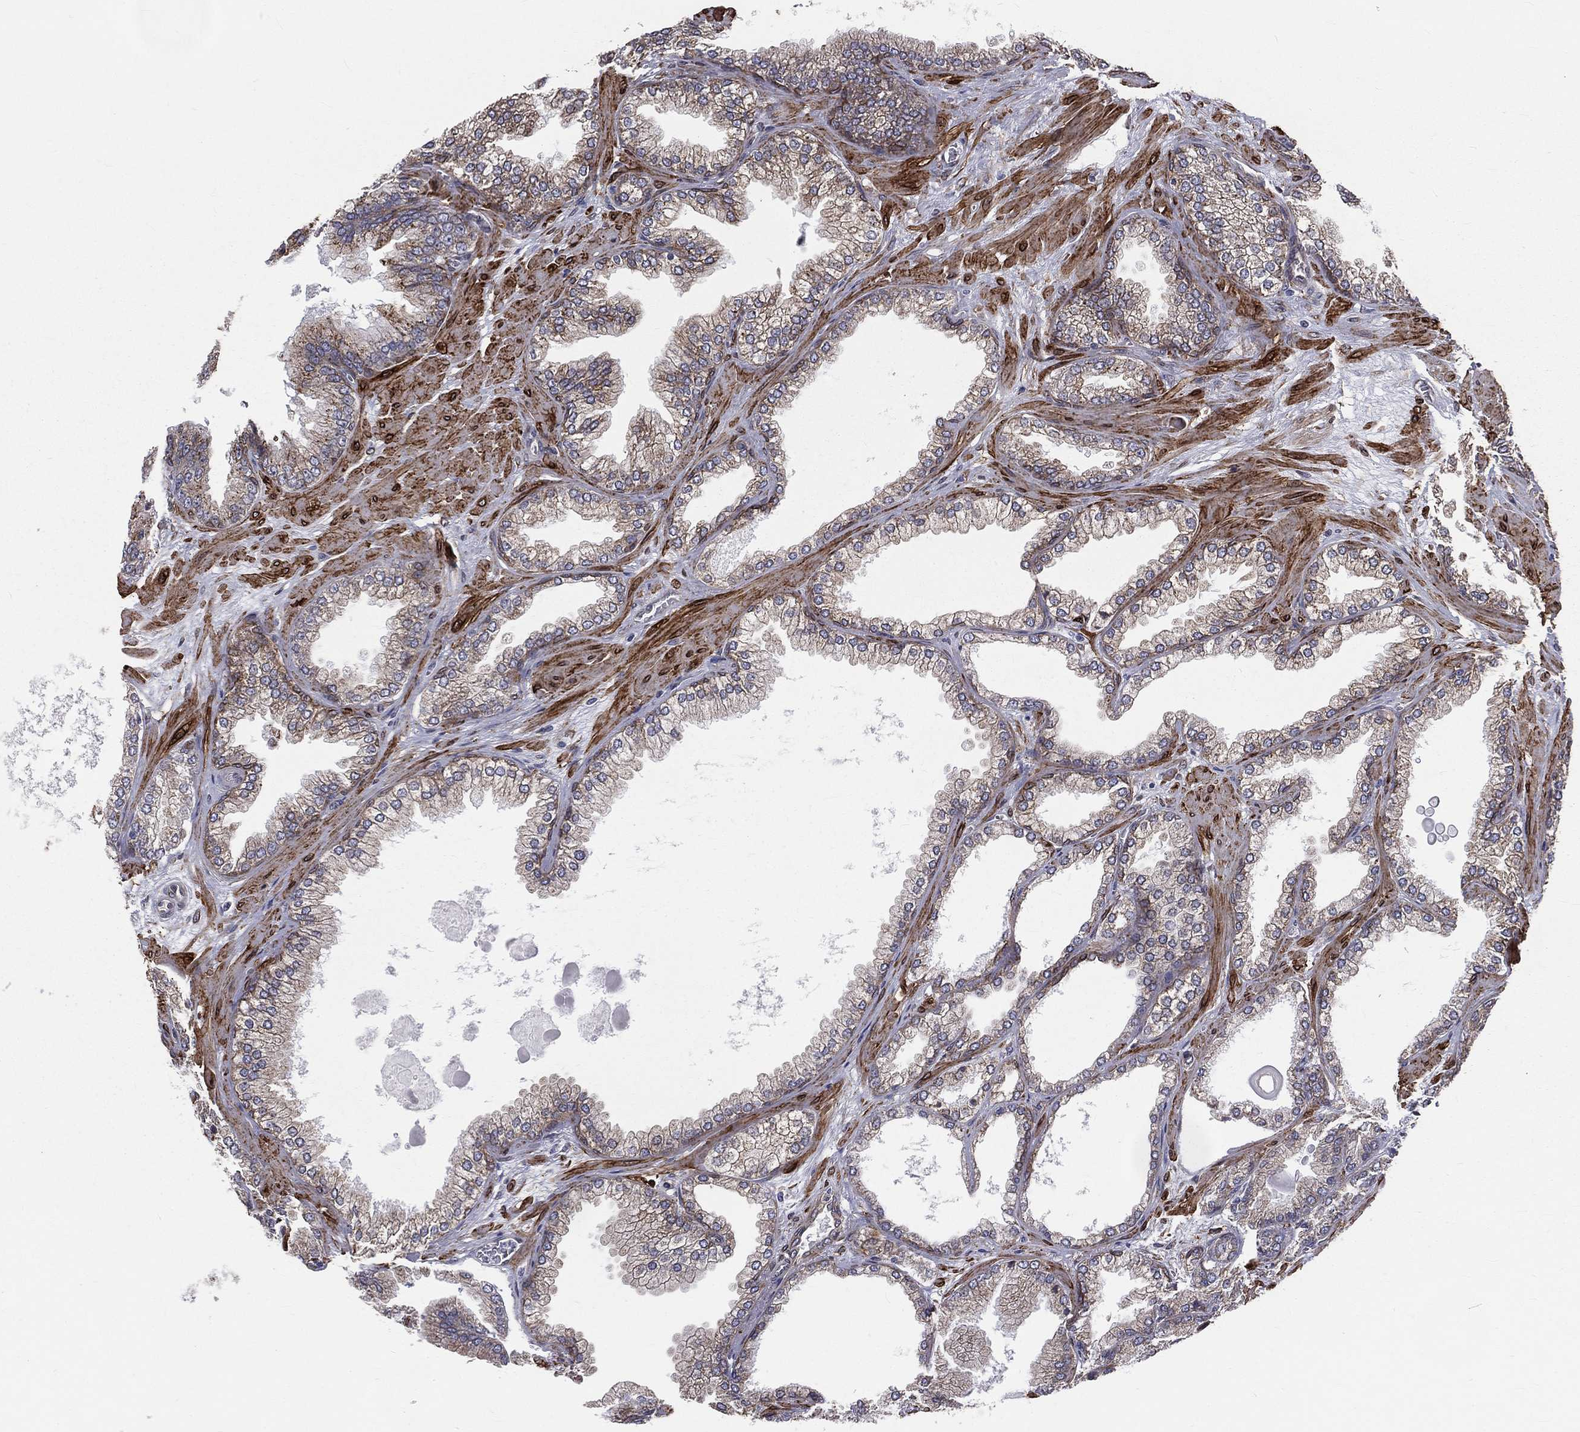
{"staining": {"intensity": "moderate", "quantity": "<25%", "location": "cytoplasmic/membranous"}, "tissue": "prostate cancer", "cell_type": "Tumor cells", "image_type": "cancer", "snomed": [{"axis": "morphology", "description": "Adenocarcinoma, Low grade"}, {"axis": "topography", "description": "Prostate"}], "caption": "Immunohistochemical staining of prostate cancer (low-grade adenocarcinoma) displays low levels of moderate cytoplasmic/membranous protein positivity in approximately <25% of tumor cells.", "gene": "PGRMC1", "patient": {"sex": "male", "age": 72}}